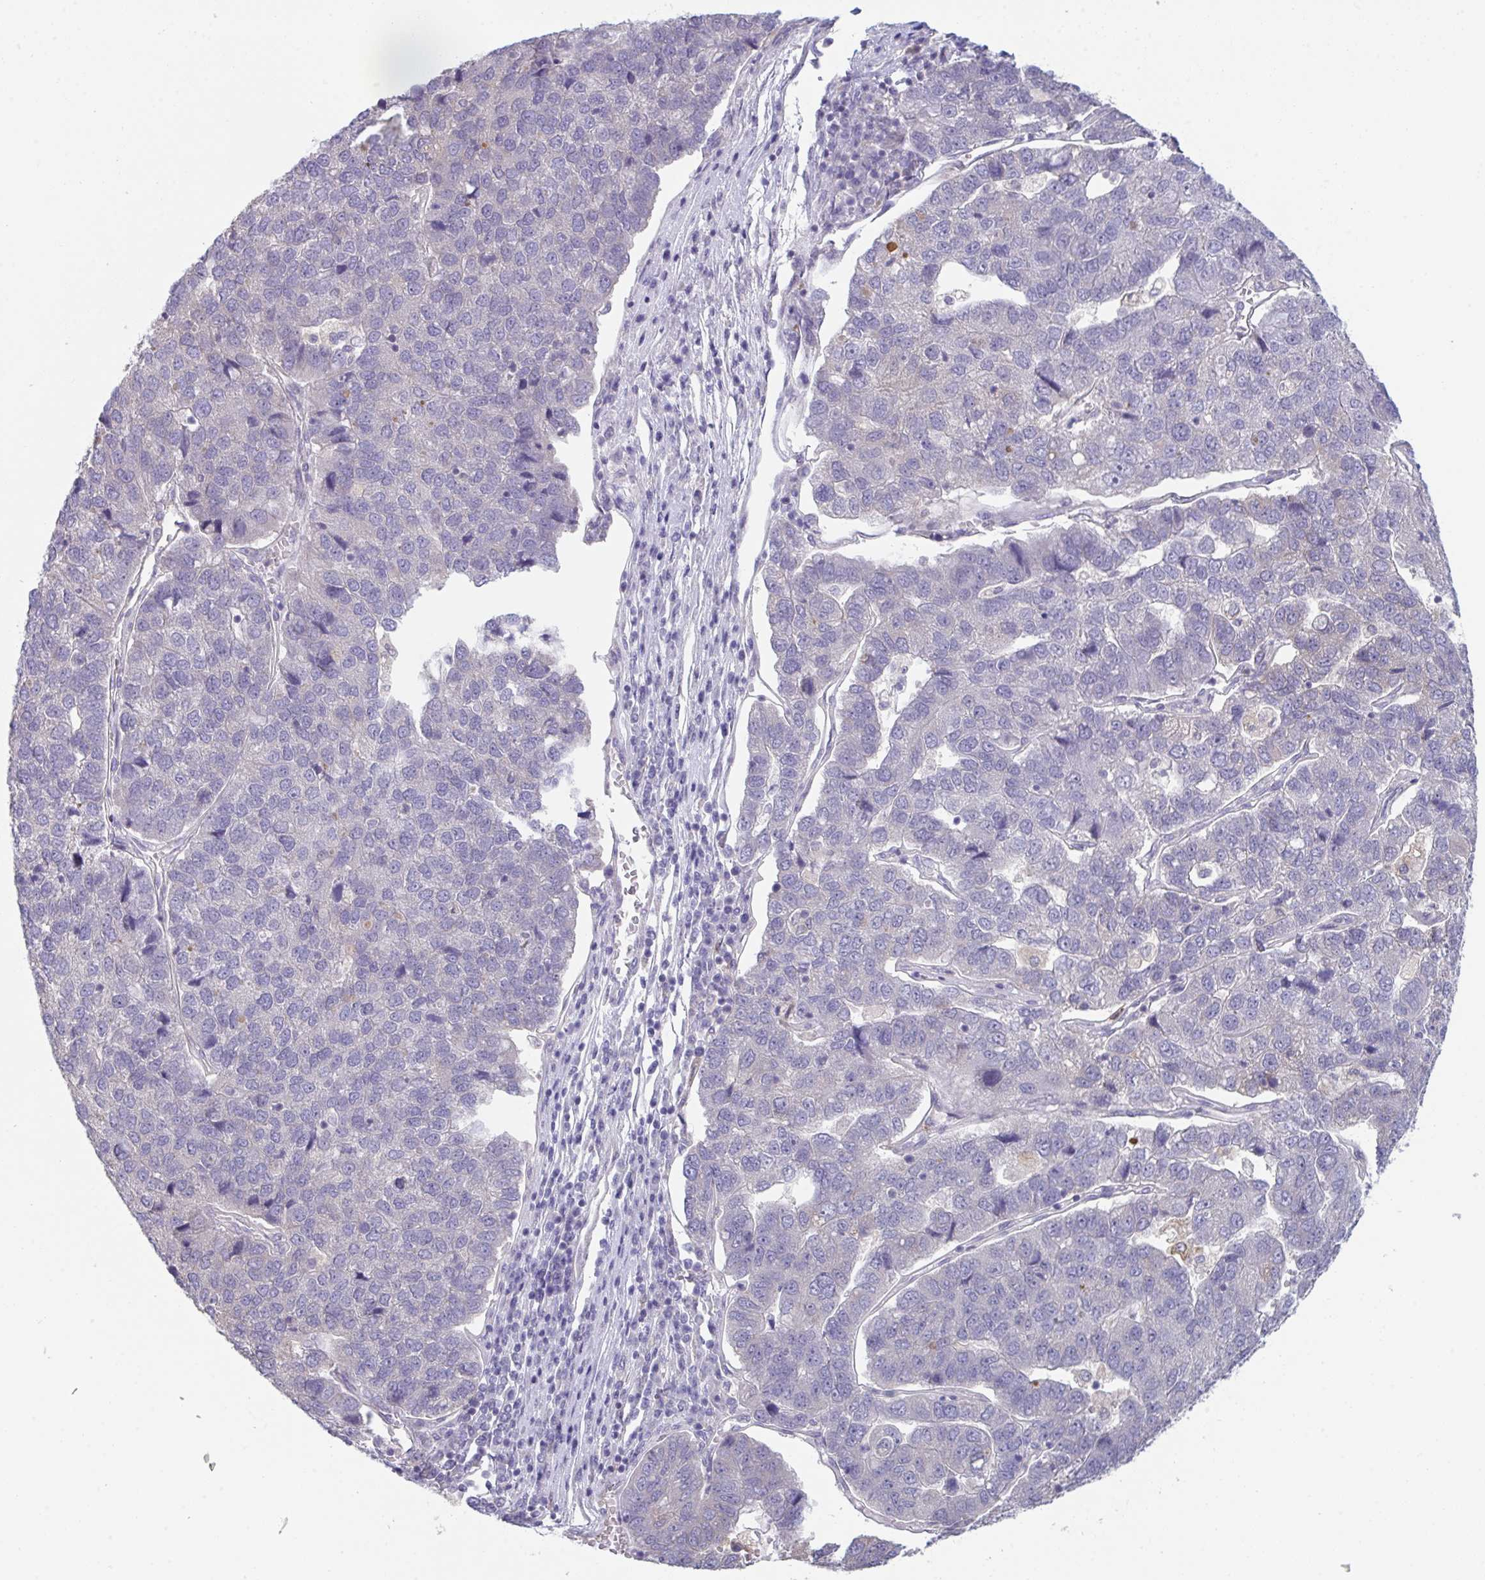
{"staining": {"intensity": "negative", "quantity": "none", "location": "none"}, "tissue": "pancreatic cancer", "cell_type": "Tumor cells", "image_type": "cancer", "snomed": [{"axis": "morphology", "description": "Adenocarcinoma, NOS"}, {"axis": "topography", "description": "Pancreas"}], "caption": "IHC image of pancreatic adenocarcinoma stained for a protein (brown), which reveals no staining in tumor cells.", "gene": "PTPRD", "patient": {"sex": "female", "age": 61}}